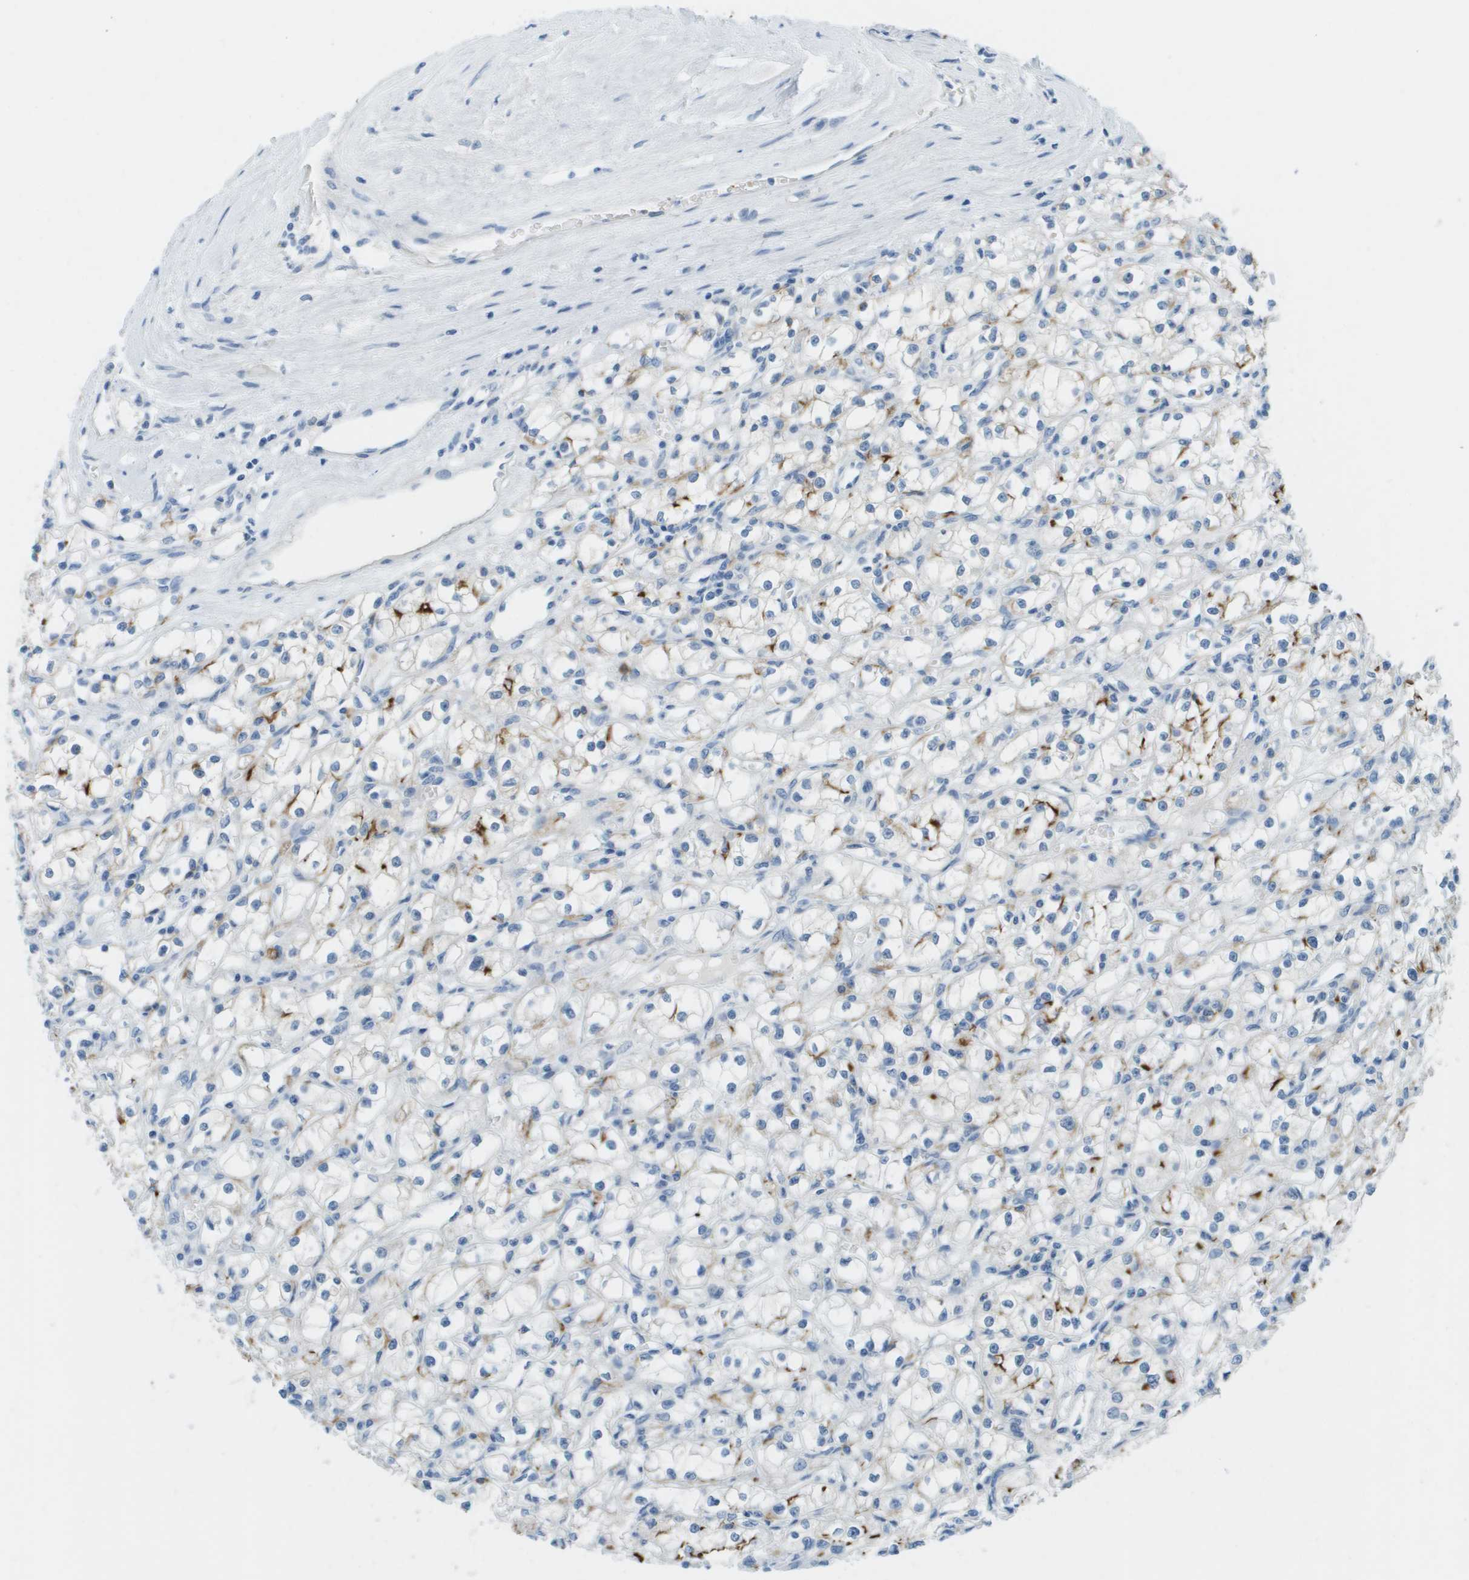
{"staining": {"intensity": "moderate", "quantity": "<25%", "location": "cytoplasmic/membranous"}, "tissue": "renal cancer", "cell_type": "Tumor cells", "image_type": "cancer", "snomed": [{"axis": "morphology", "description": "Adenocarcinoma, NOS"}, {"axis": "topography", "description": "Kidney"}], "caption": "A brown stain labels moderate cytoplasmic/membranous staining of a protein in human renal adenocarcinoma tumor cells. The protein is shown in brown color, while the nuclei are stained blue.", "gene": "CDHR2", "patient": {"sex": "male", "age": 56}}